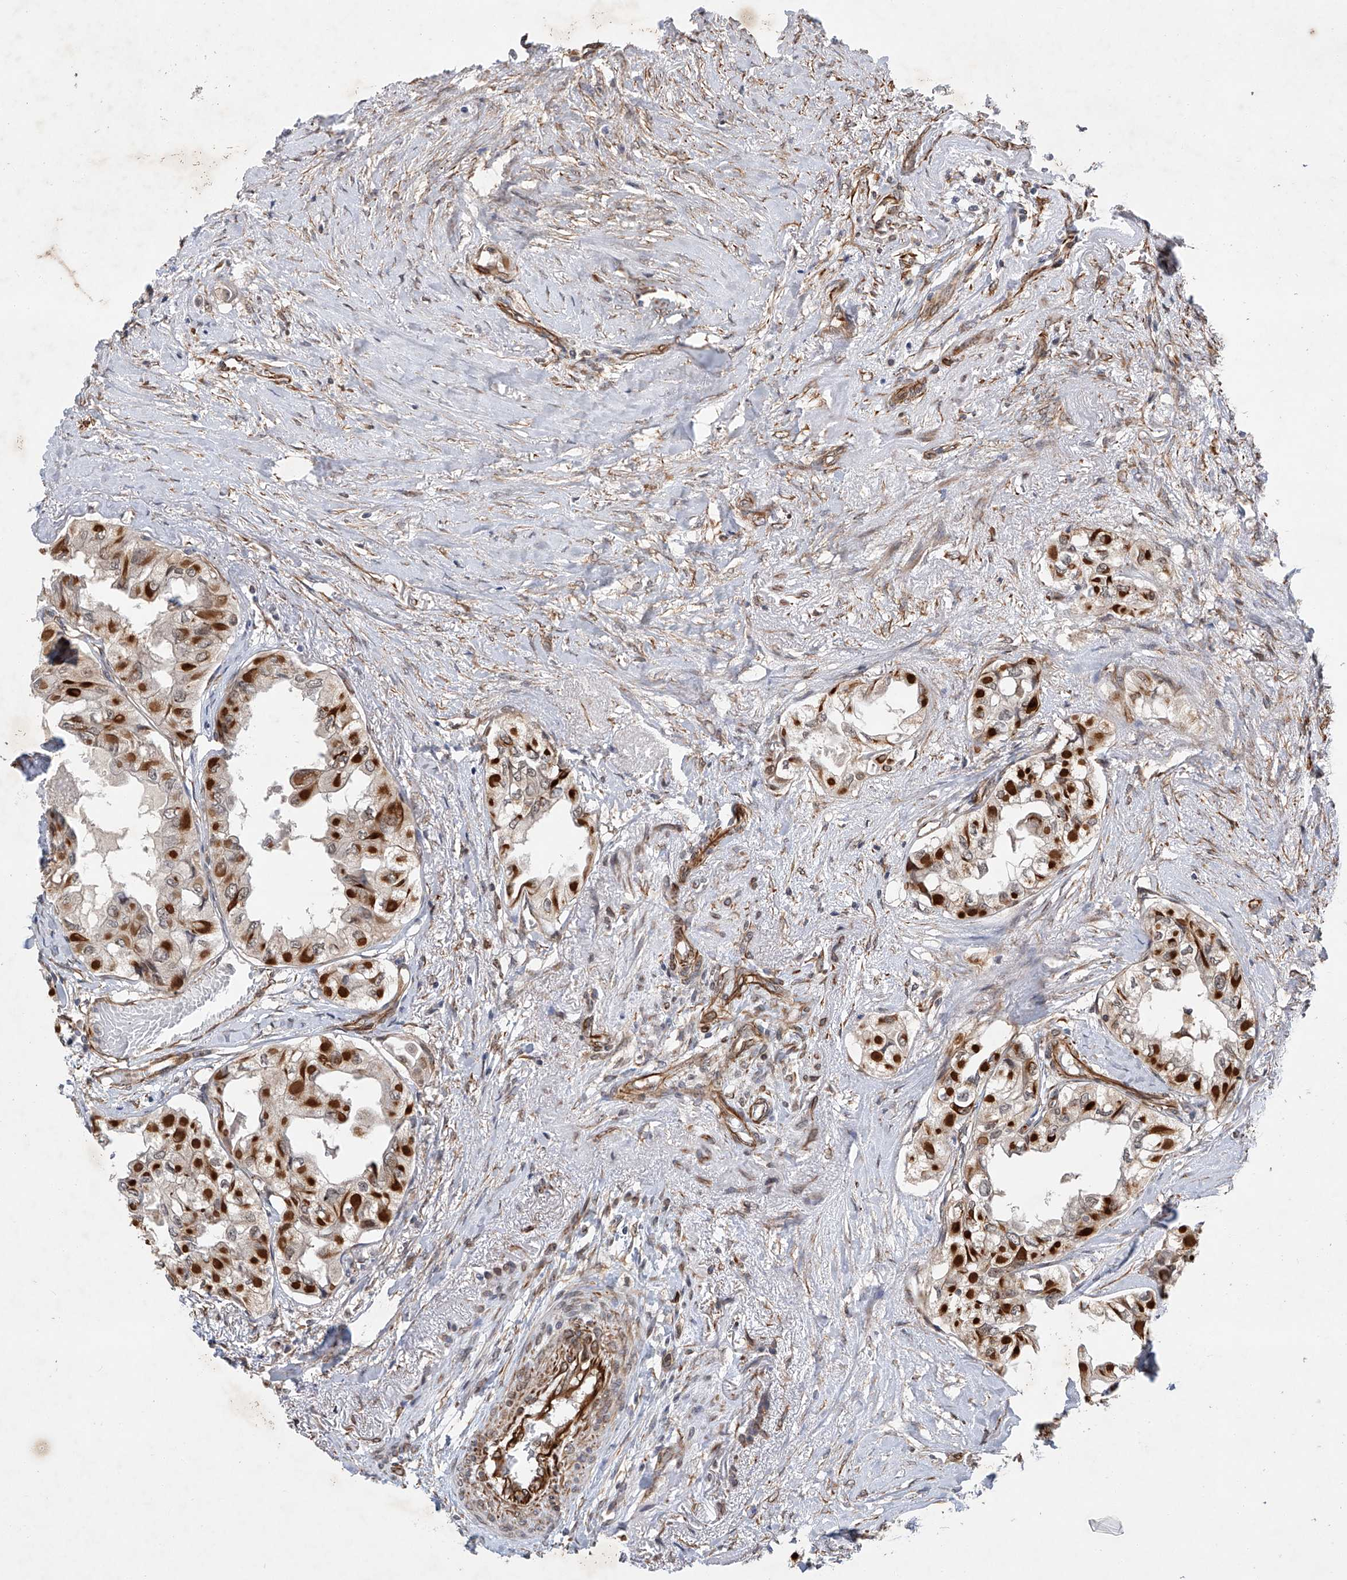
{"staining": {"intensity": "strong", "quantity": ">75%", "location": "cytoplasmic/membranous"}, "tissue": "thyroid cancer", "cell_type": "Tumor cells", "image_type": "cancer", "snomed": [{"axis": "morphology", "description": "Papillary adenocarcinoma, NOS"}, {"axis": "topography", "description": "Thyroid gland"}], "caption": "DAB immunohistochemical staining of human papillary adenocarcinoma (thyroid) exhibits strong cytoplasmic/membranous protein expression in about >75% of tumor cells.", "gene": "AMD1", "patient": {"sex": "female", "age": 59}}